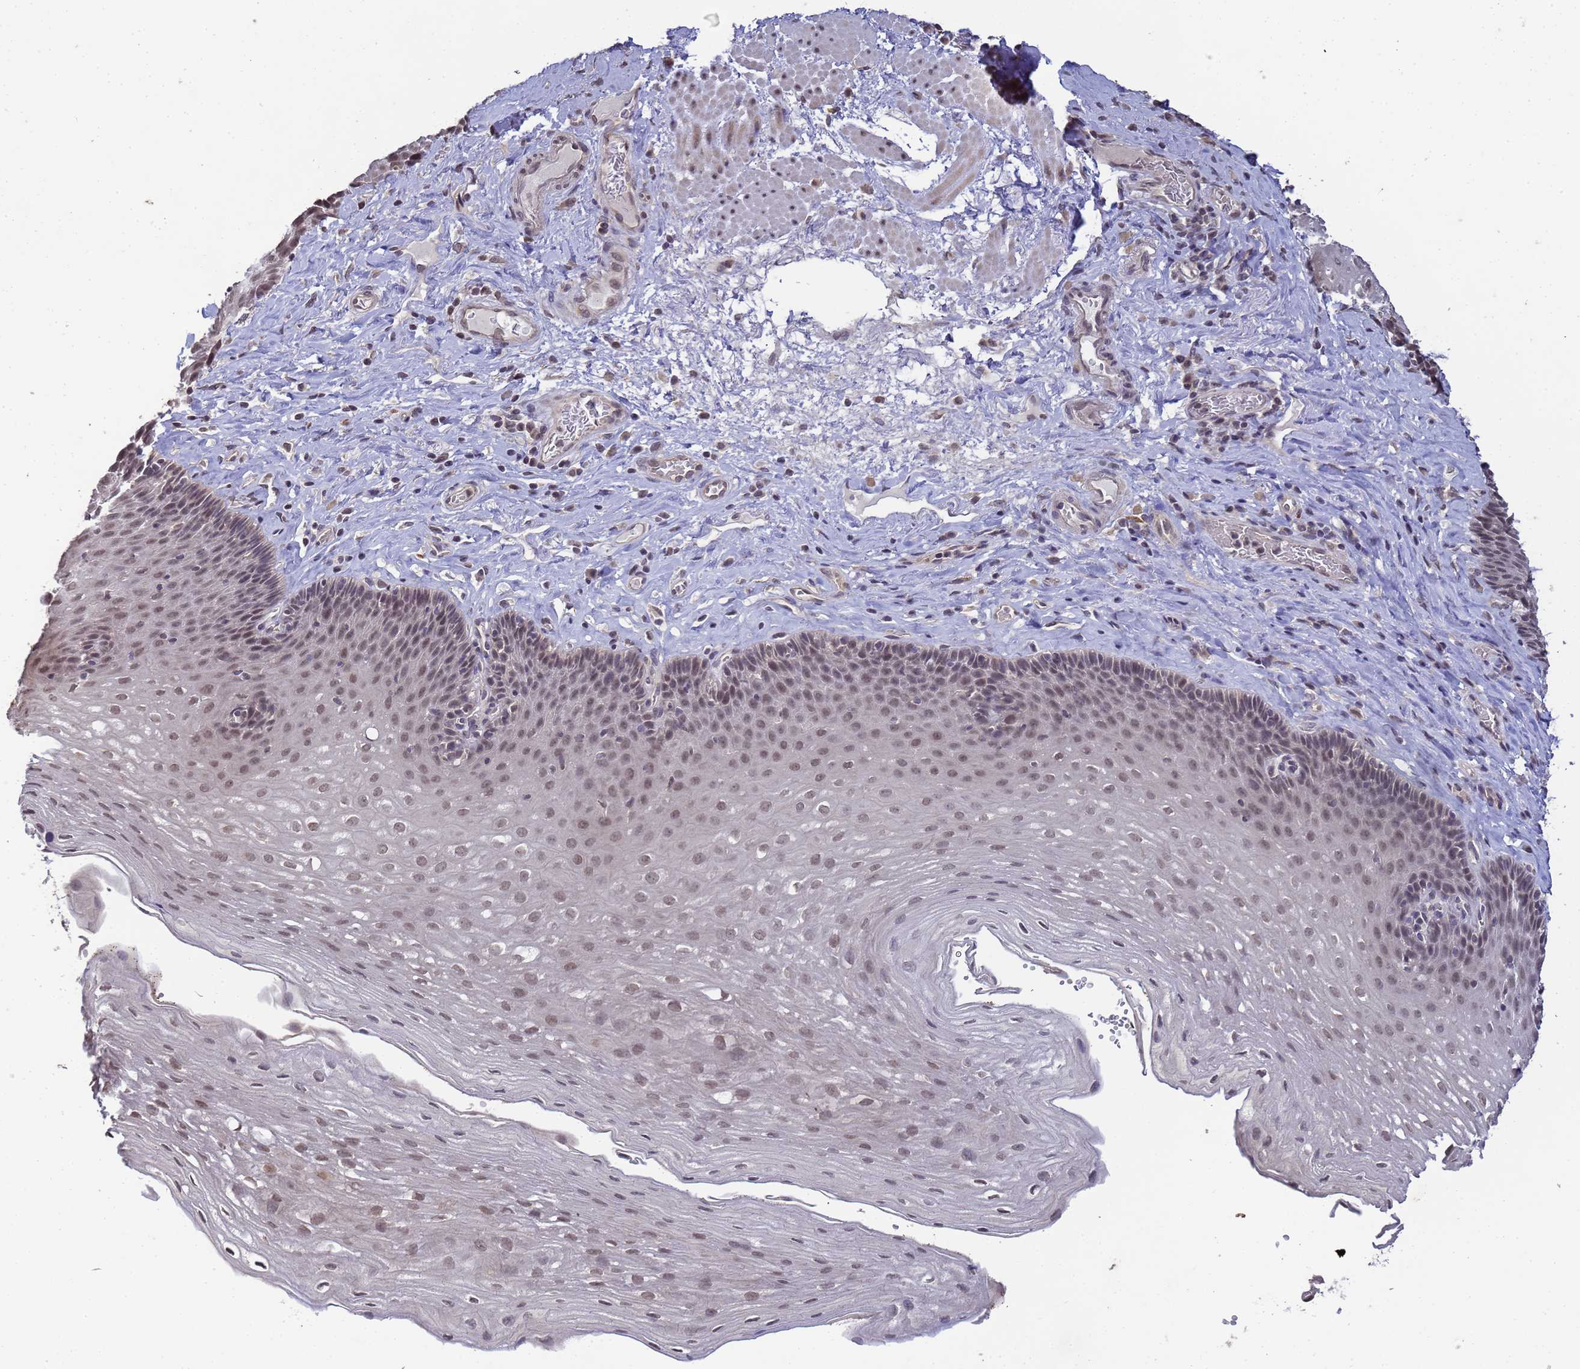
{"staining": {"intensity": "weak", "quantity": "25%-75%", "location": "nuclear"}, "tissue": "esophagus", "cell_type": "Squamous epithelial cells", "image_type": "normal", "snomed": [{"axis": "morphology", "description": "Normal tissue, NOS"}, {"axis": "topography", "description": "Esophagus"}], "caption": "Immunohistochemical staining of benign esophagus exhibits low levels of weak nuclear expression in about 25%-75% of squamous epithelial cells.", "gene": "MYL7", "patient": {"sex": "female", "age": 66}}